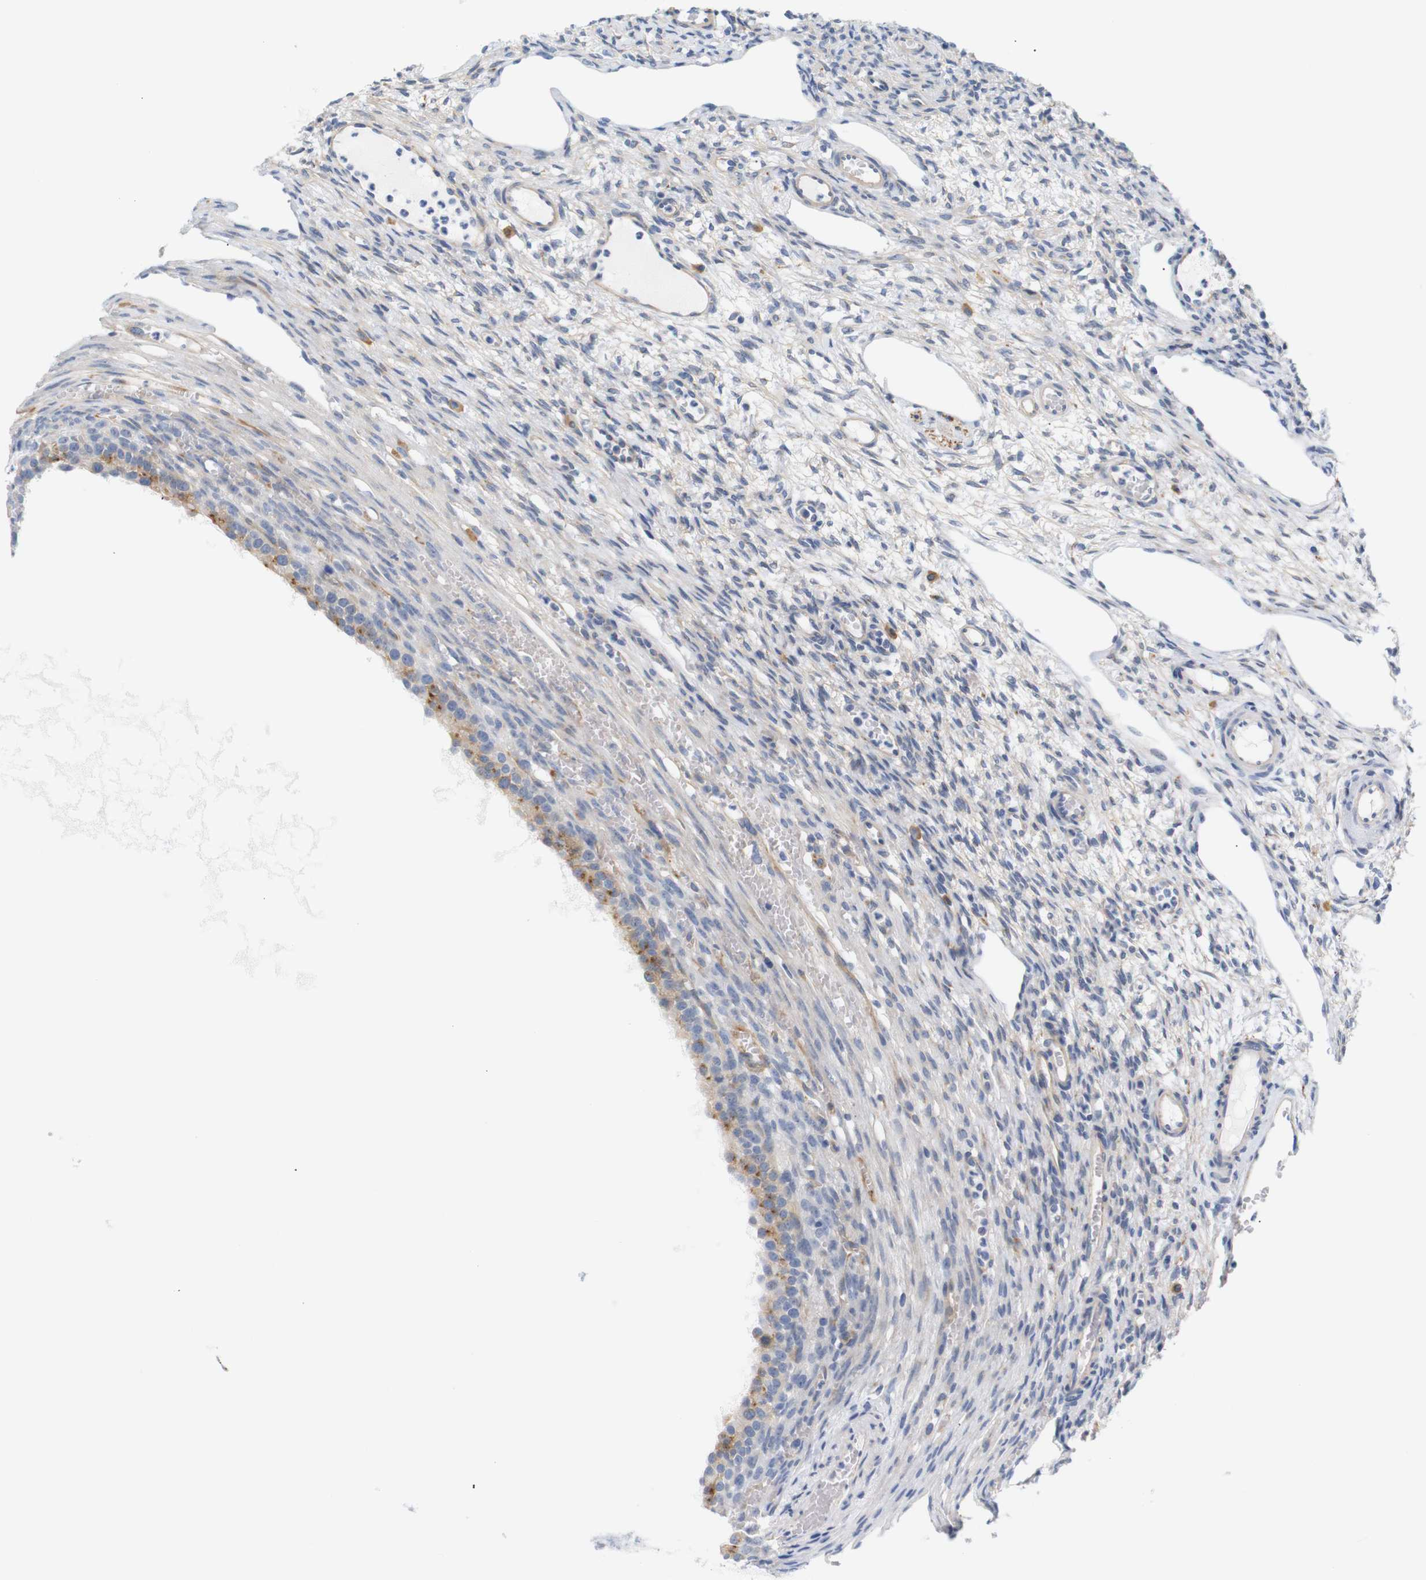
{"staining": {"intensity": "weak", "quantity": "<25%", "location": "cytoplasmic/membranous"}, "tissue": "ovary", "cell_type": "Ovarian stroma cells", "image_type": "normal", "snomed": [{"axis": "morphology", "description": "Normal tissue, NOS"}, {"axis": "topography", "description": "Ovary"}], "caption": "Immunohistochemistry photomicrograph of normal human ovary stained for a protein (brown), which reveals no positivity in ovarian stroma cells.", "gene": "STMN3", "patient": {"sex": "female", "age": 33}}